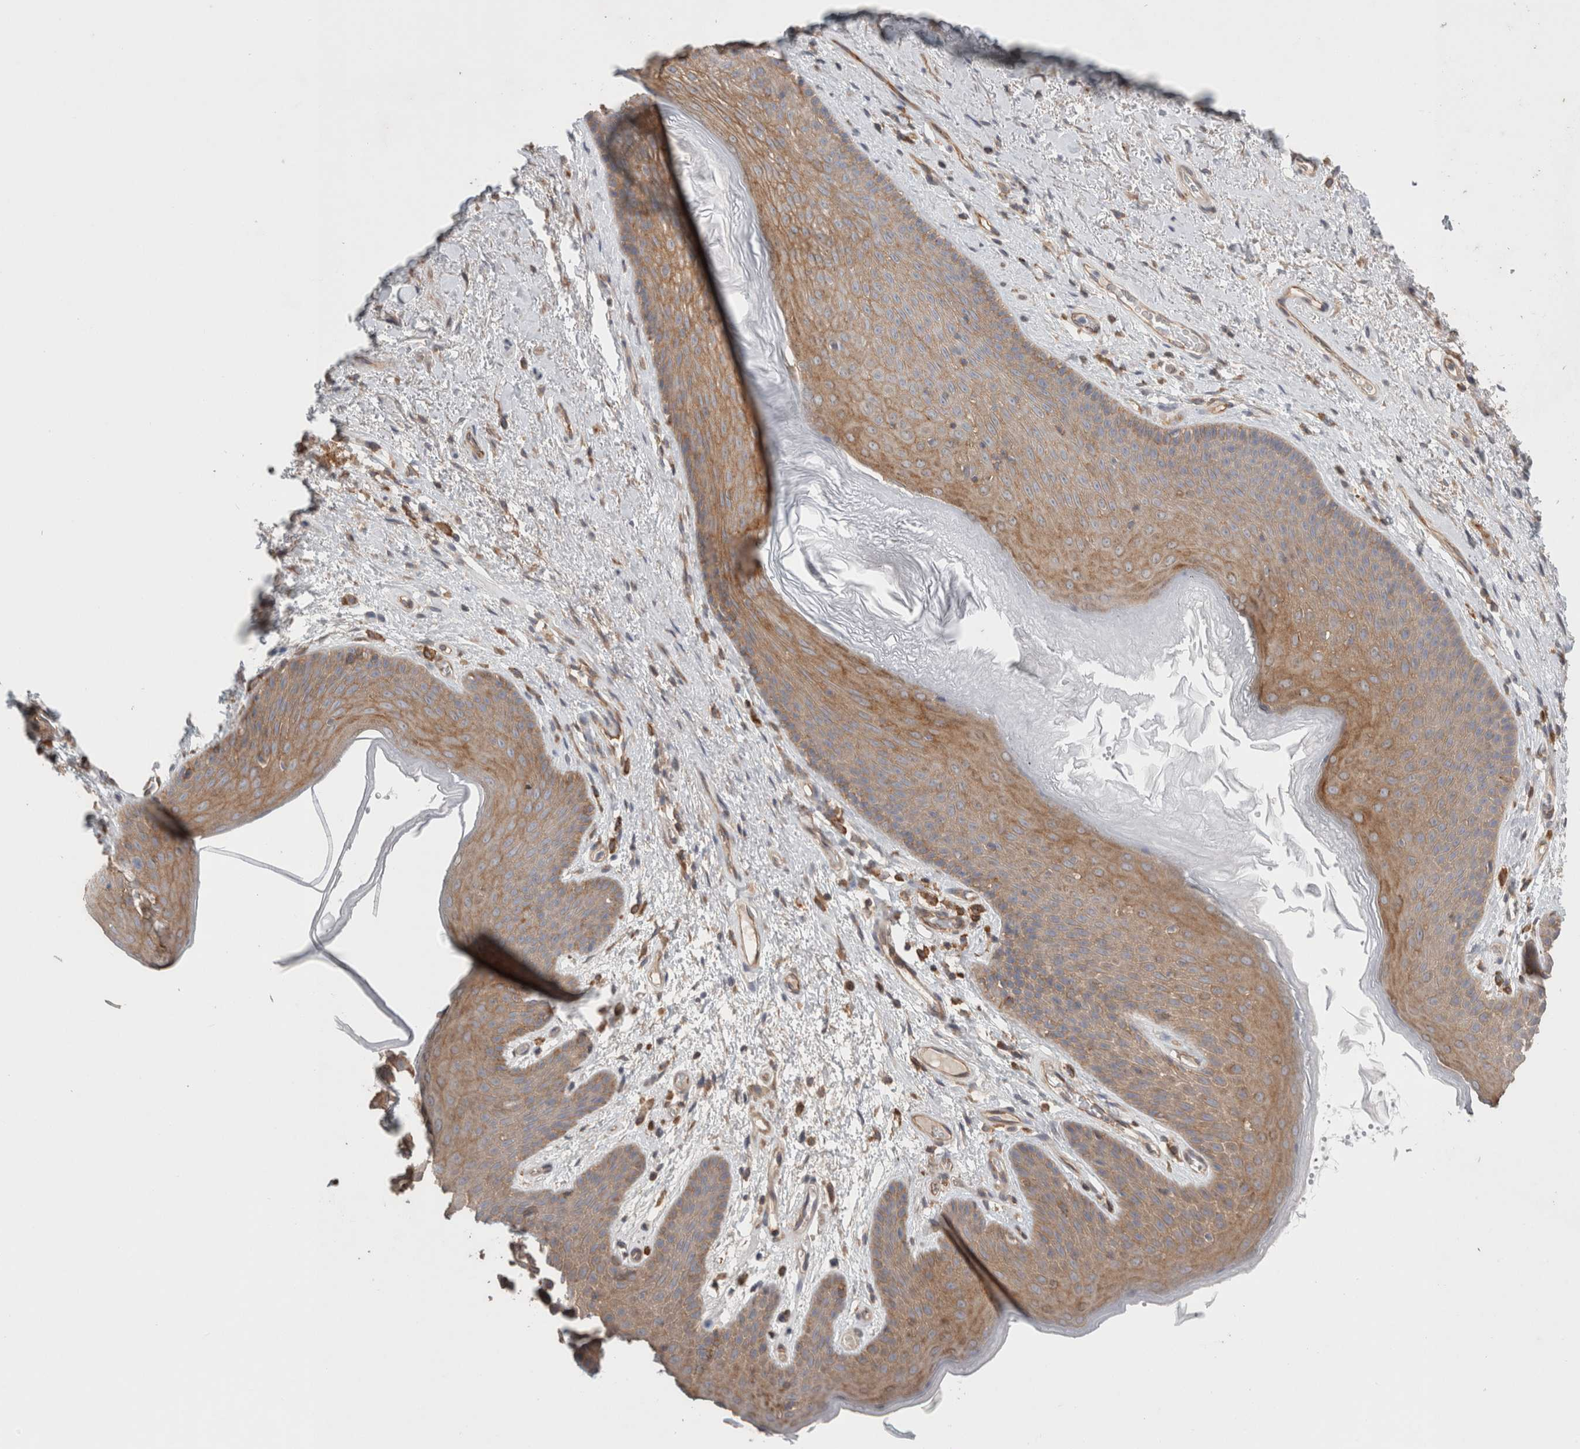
{"staining": {"intensity": "moderate", "quantity": "25%-75%", "location": "cytoplasmic/membranous"}, "tissue": "skin", "cell_type": "Epidermal cells", "image_type": "normal", "snomed": [{"axis": "morphology", "description": "Normal tissue, NOS"}, {"axis": "topography", "description": "Anal"}], "caption": "The immunohistochemical stain highlights moderate cytoplasmic/membranous positivity in epidermal cells of normal skin. (Brightfield microscopy of DAB IHC at high magnification).", "gene": "RASAL2", "patient": {"sex": "male", "age": 74}}